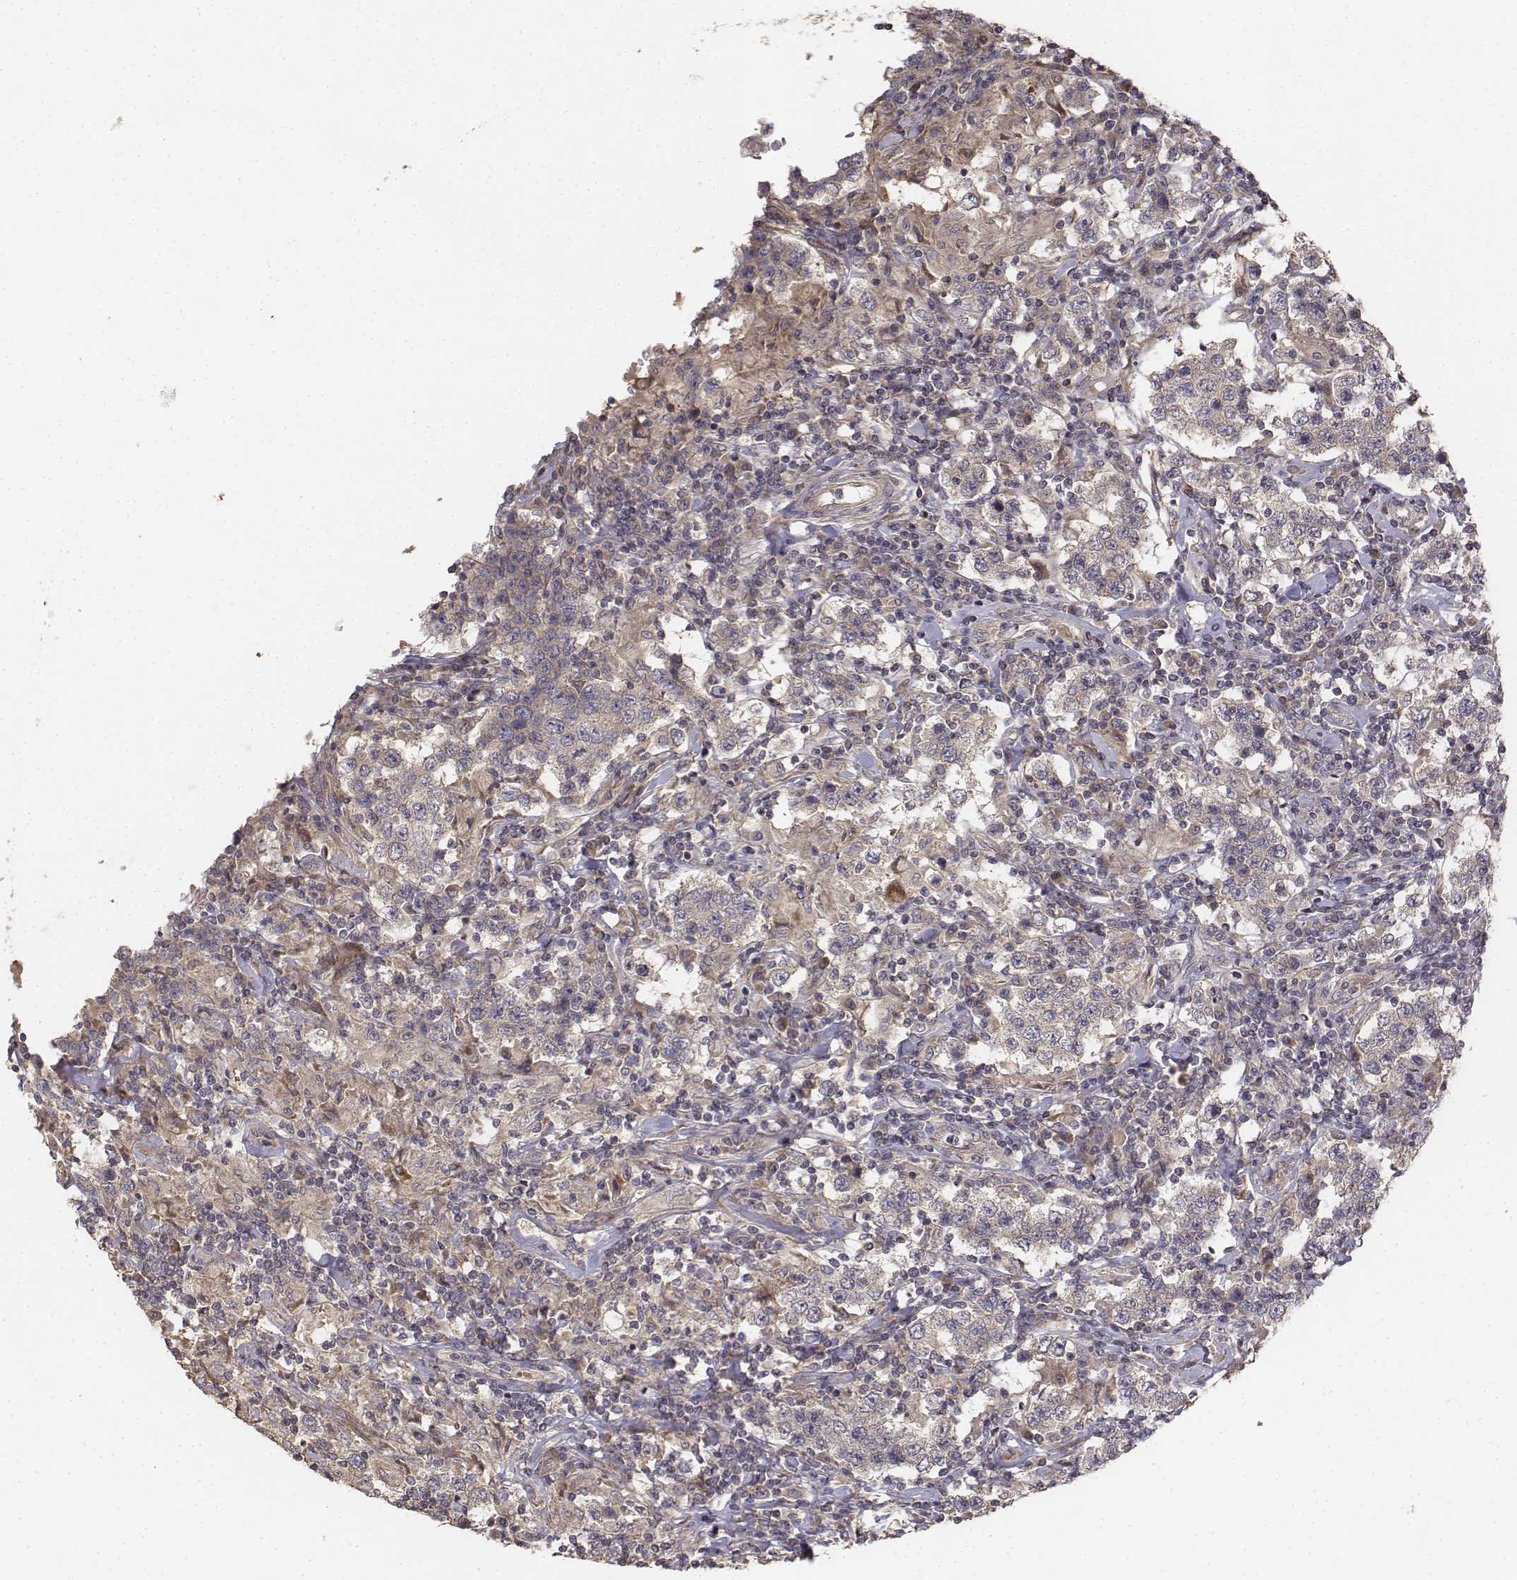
{"staining": {"intensity": "moderate", "quantity": "25%-75%", "location": "cytoplasmic/membranous"}, "tissue": "testis cancer", "cell_type": "Tumor cells", "image_type": "cancer", "snomed": [{"axis": "morphology", "description": "Seminoma, NOS"}, {"axis": "morphology", "description": "Carcinoma, Embryonal, NOS"}, {"axis": "topography", "description": "Testis"}], "caption": "A brown stain highlights moderate cytoplasmic/membranous expression of a protein in human testis cancer (seminoma) tumor cells. The staining is performed using DAB (3,3'-diaminobenzidine) brown chromogen to label protein expression. The nuclei are counter-stained blue using hematoxylin.", "gene": "FBXO21", "patient": {"sex": "male", "age": 41}}